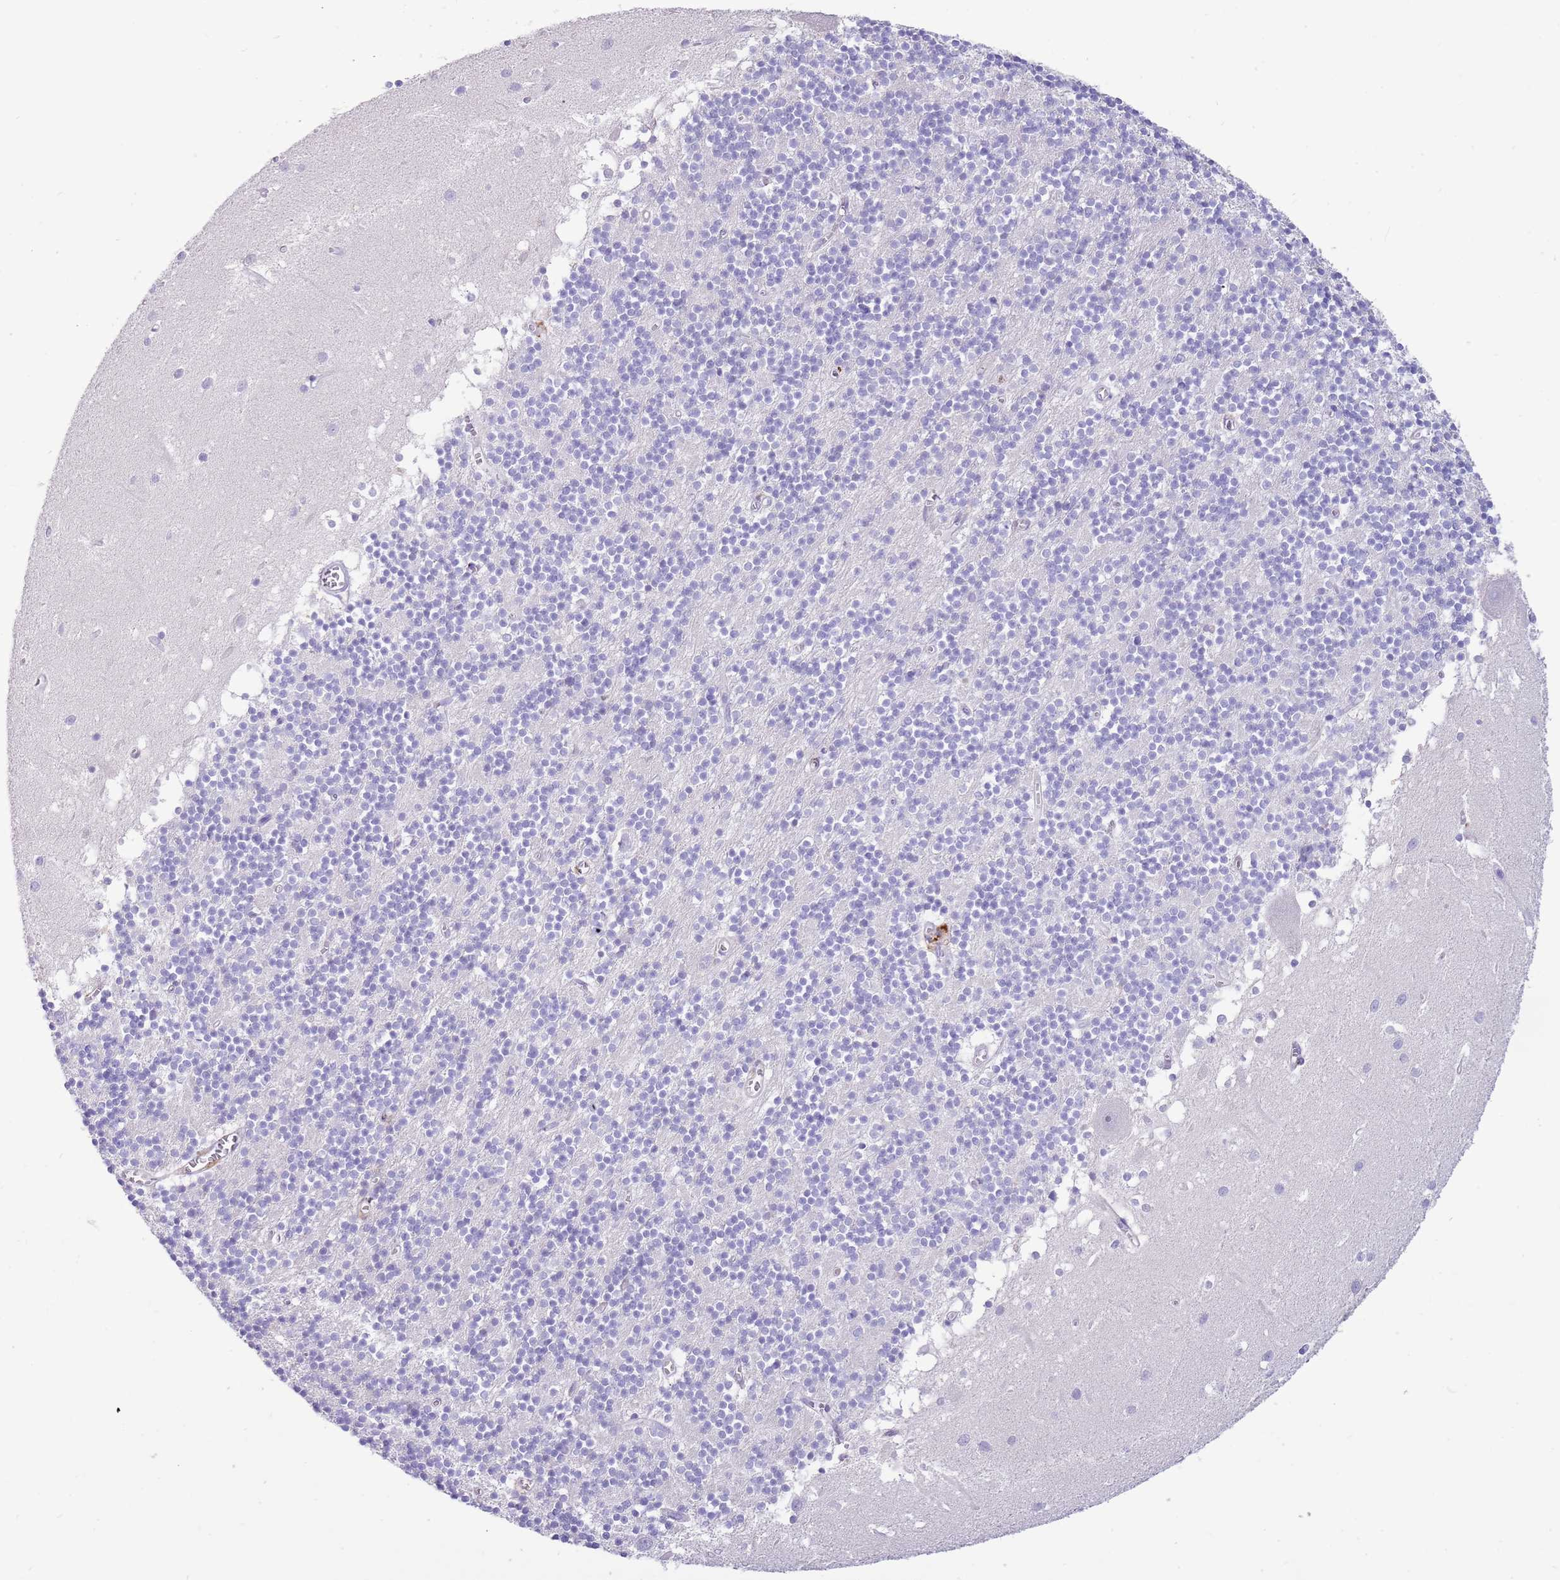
{"staining": {"intensity": "negative", "quantity": "none", "location": "none"}, "tissue": "cerebellum", "cell_type": "Cells in granular layer", "image_type": "normal", "snomed": [{"axis": "morphology", "description": "Normal tissue, NOS"}, {"axis": "topography", "description": "Cerebellum"}], "caption": "Cells in granular layer show no significant protein staining in normal cerebellum.", "gene": "LEPROTL1", "patient": {"sex": "male", "age": 54}}